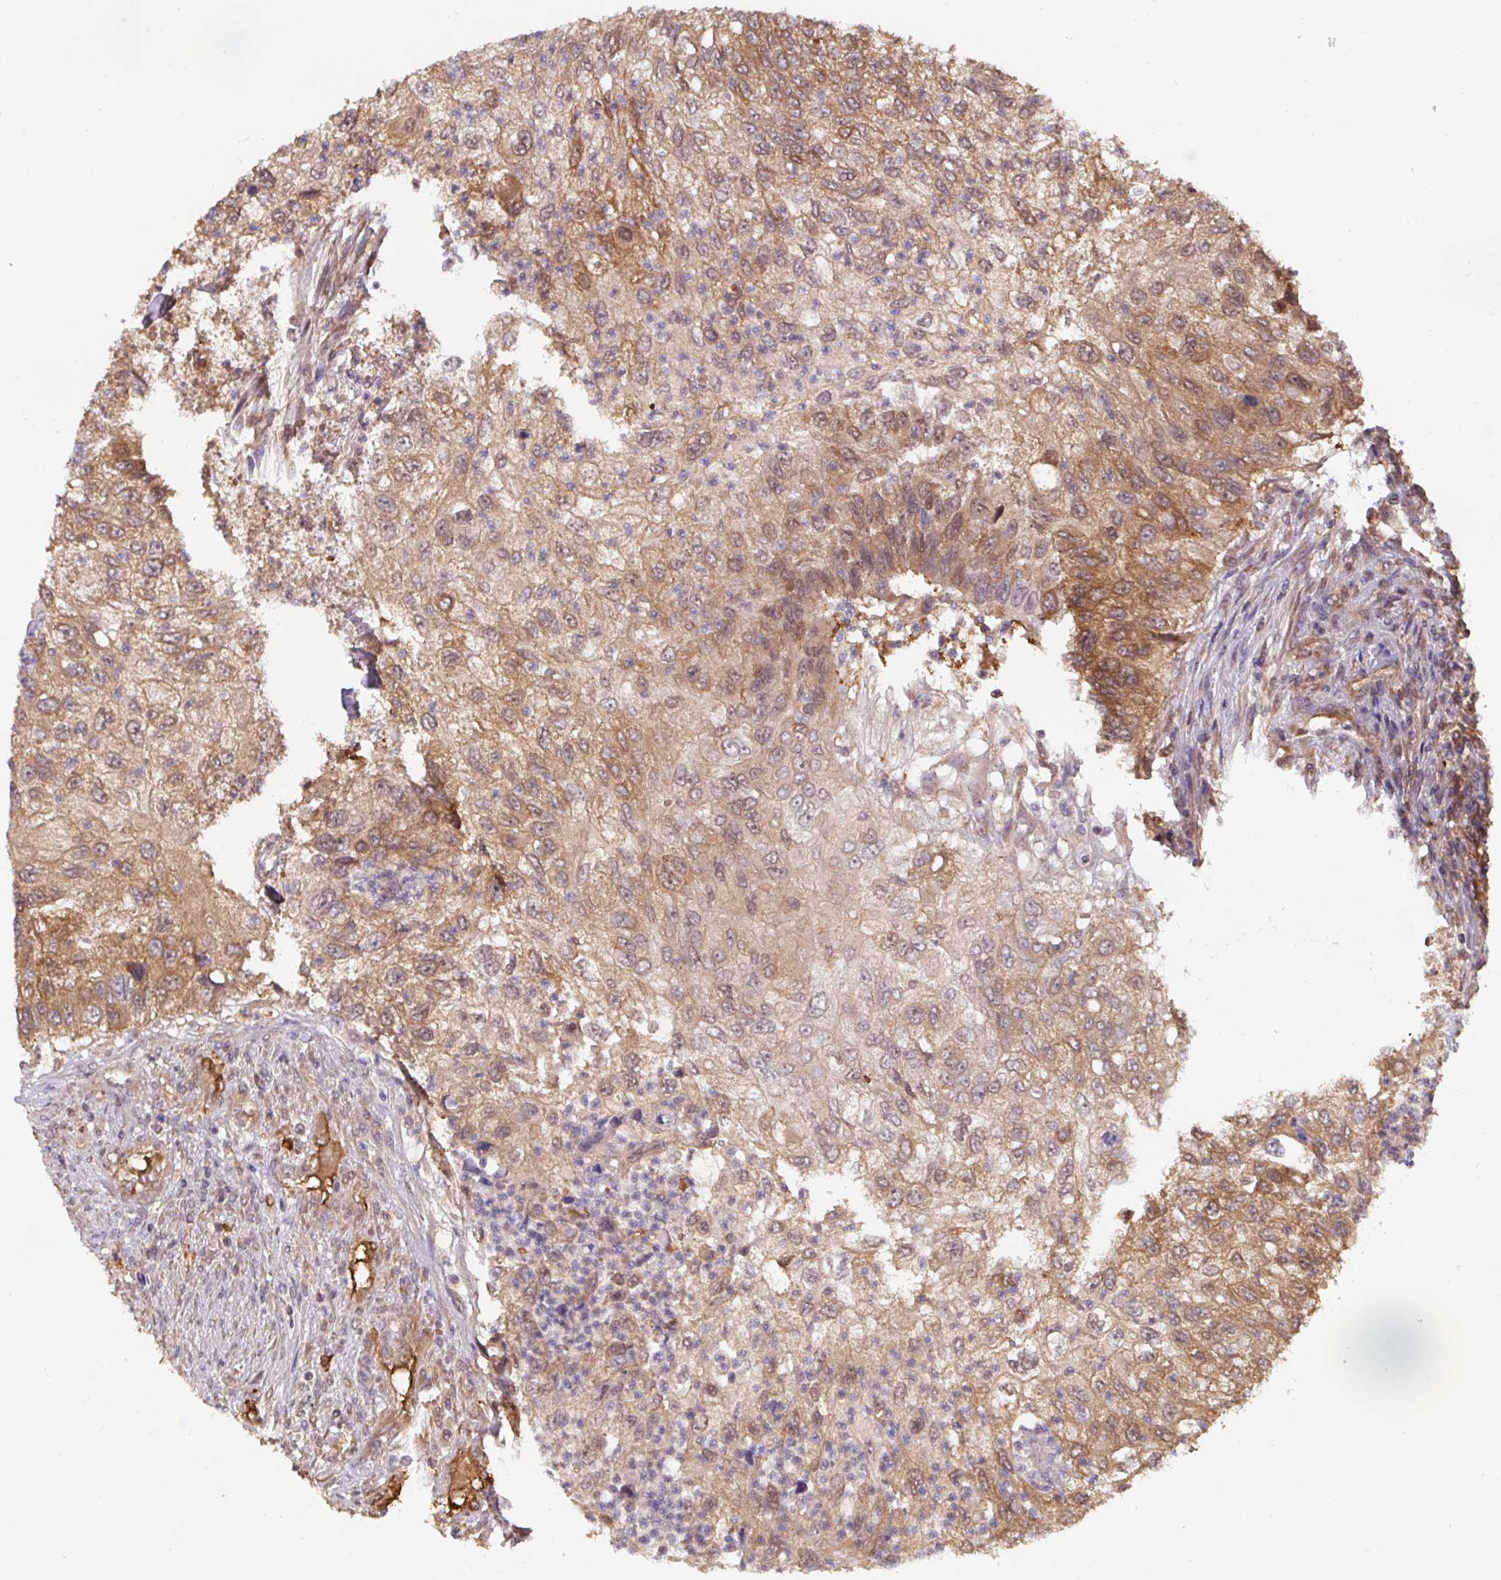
{"staining": {"intensity": "moderate", "quantity": ">75%", "location": "cytoplasmic/membranous"}, "tissue": "urothelial cancer", "cell_type": "Tumor cells", "image_type": "cancer", "snomed": [{"axis": "morphology", "description": "Urothelial carcinoma, High grade"}, {"axis": "topography", "description": "Urinary bladder"}], "caption": "A high-resolution photomicrograph shows IHC staining of urothelial cancer, which displays moderate cytoplasmic/membranous staining in about >75% of tumor cells. (DAB (3,3'-diaminobenzidine) IHC with brightfield microscopy, high magnification).", "gene": "ST13", "patient": {"sex": "female", "age": 60}}